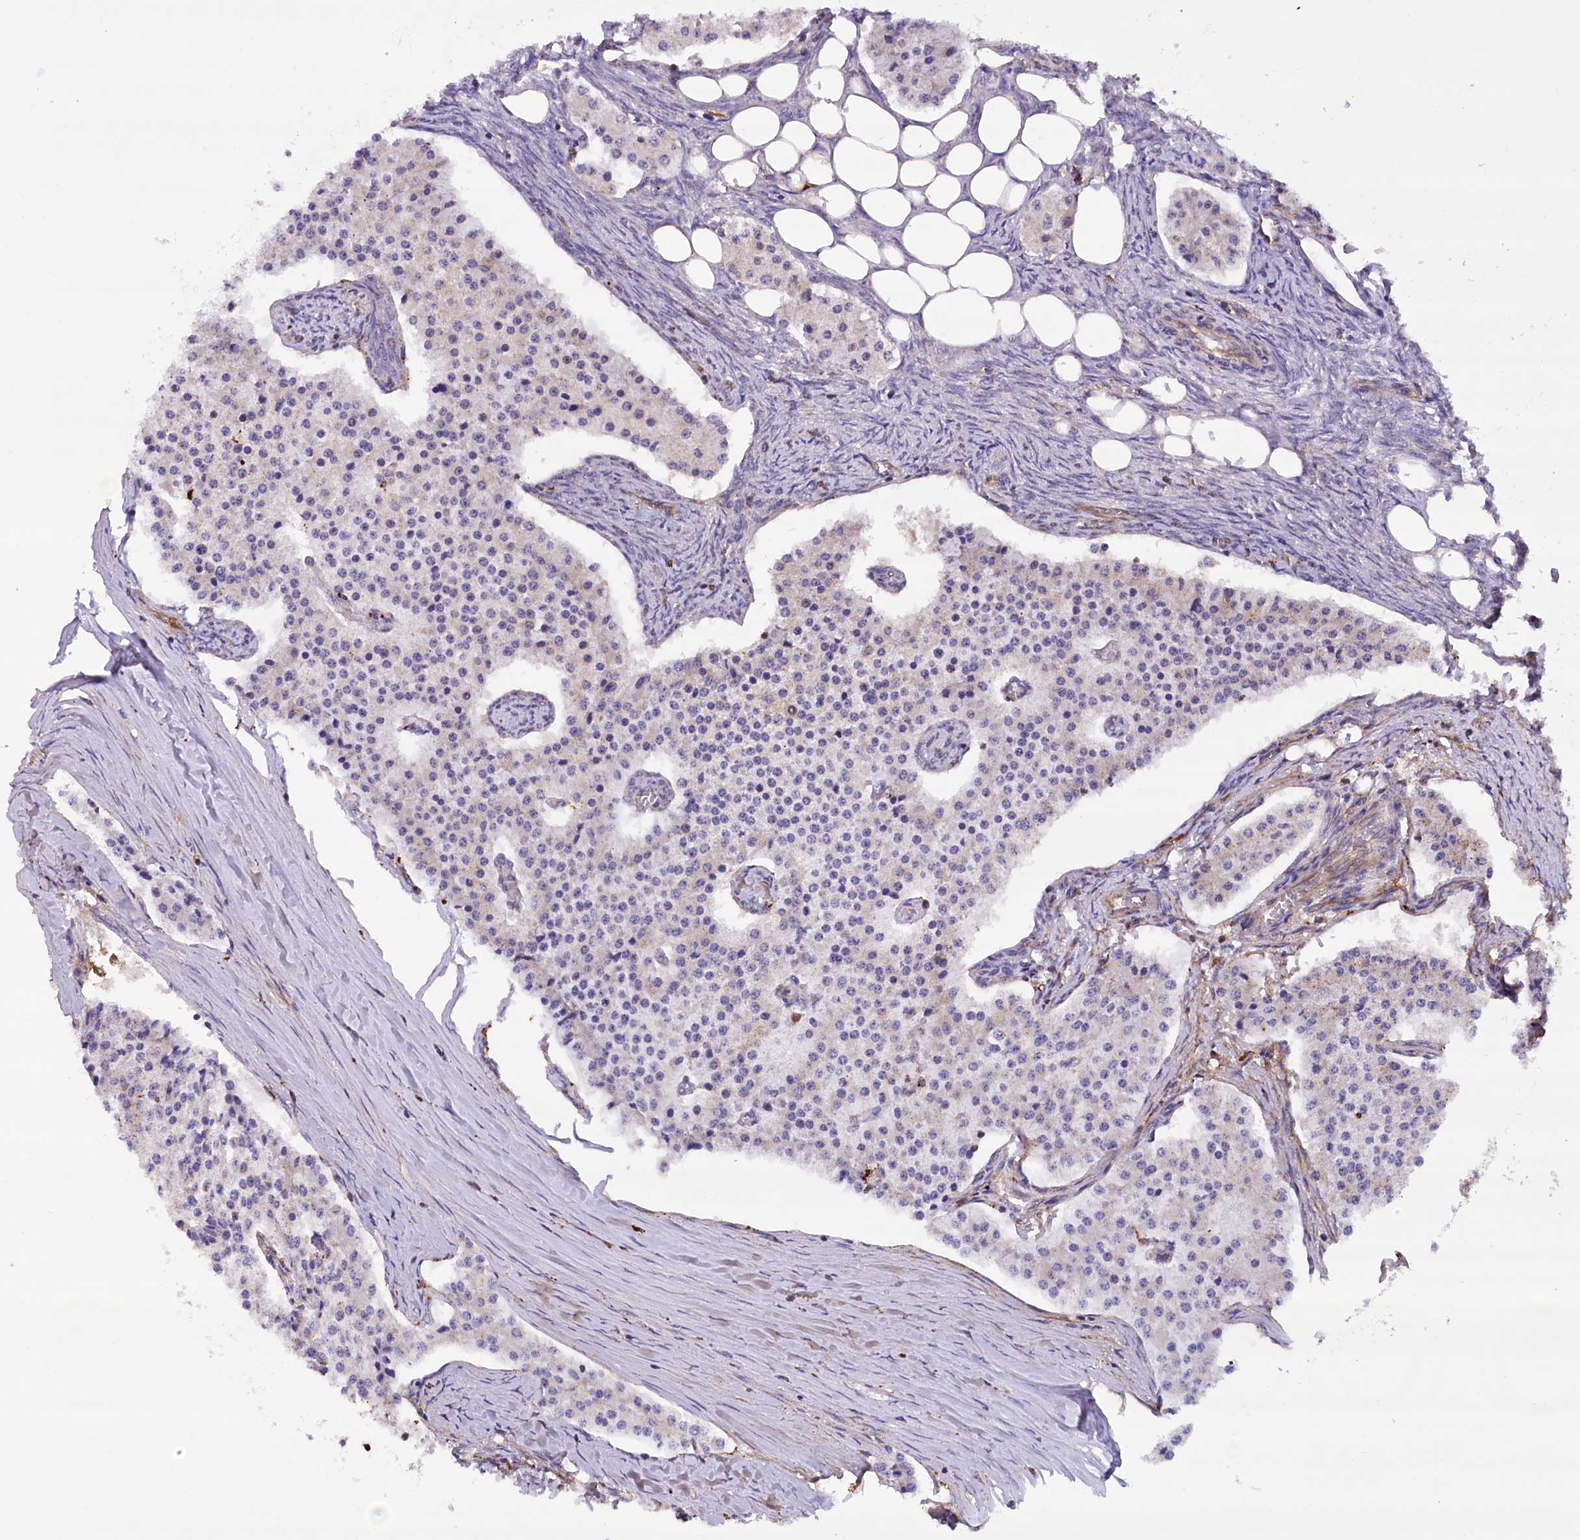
{"staining": {"intensity": "negative", "quantity": "none", "location": "none"}, "tissue": "carcinoid", "cell_type": "Tumor cells", "image_type": "cancer", "snomed": [{"axis": "morphology", "description": "Carcinoid, malignant, NOS"}, {"axis": "topography", "description": "Colon"}], "caption": "Immunohistochemical staining of human carcinoid (malignant) reveals no significant positivity in tumor cells.", "gene": "DPP3", "patient": {"sex": "female", "age": 52}}